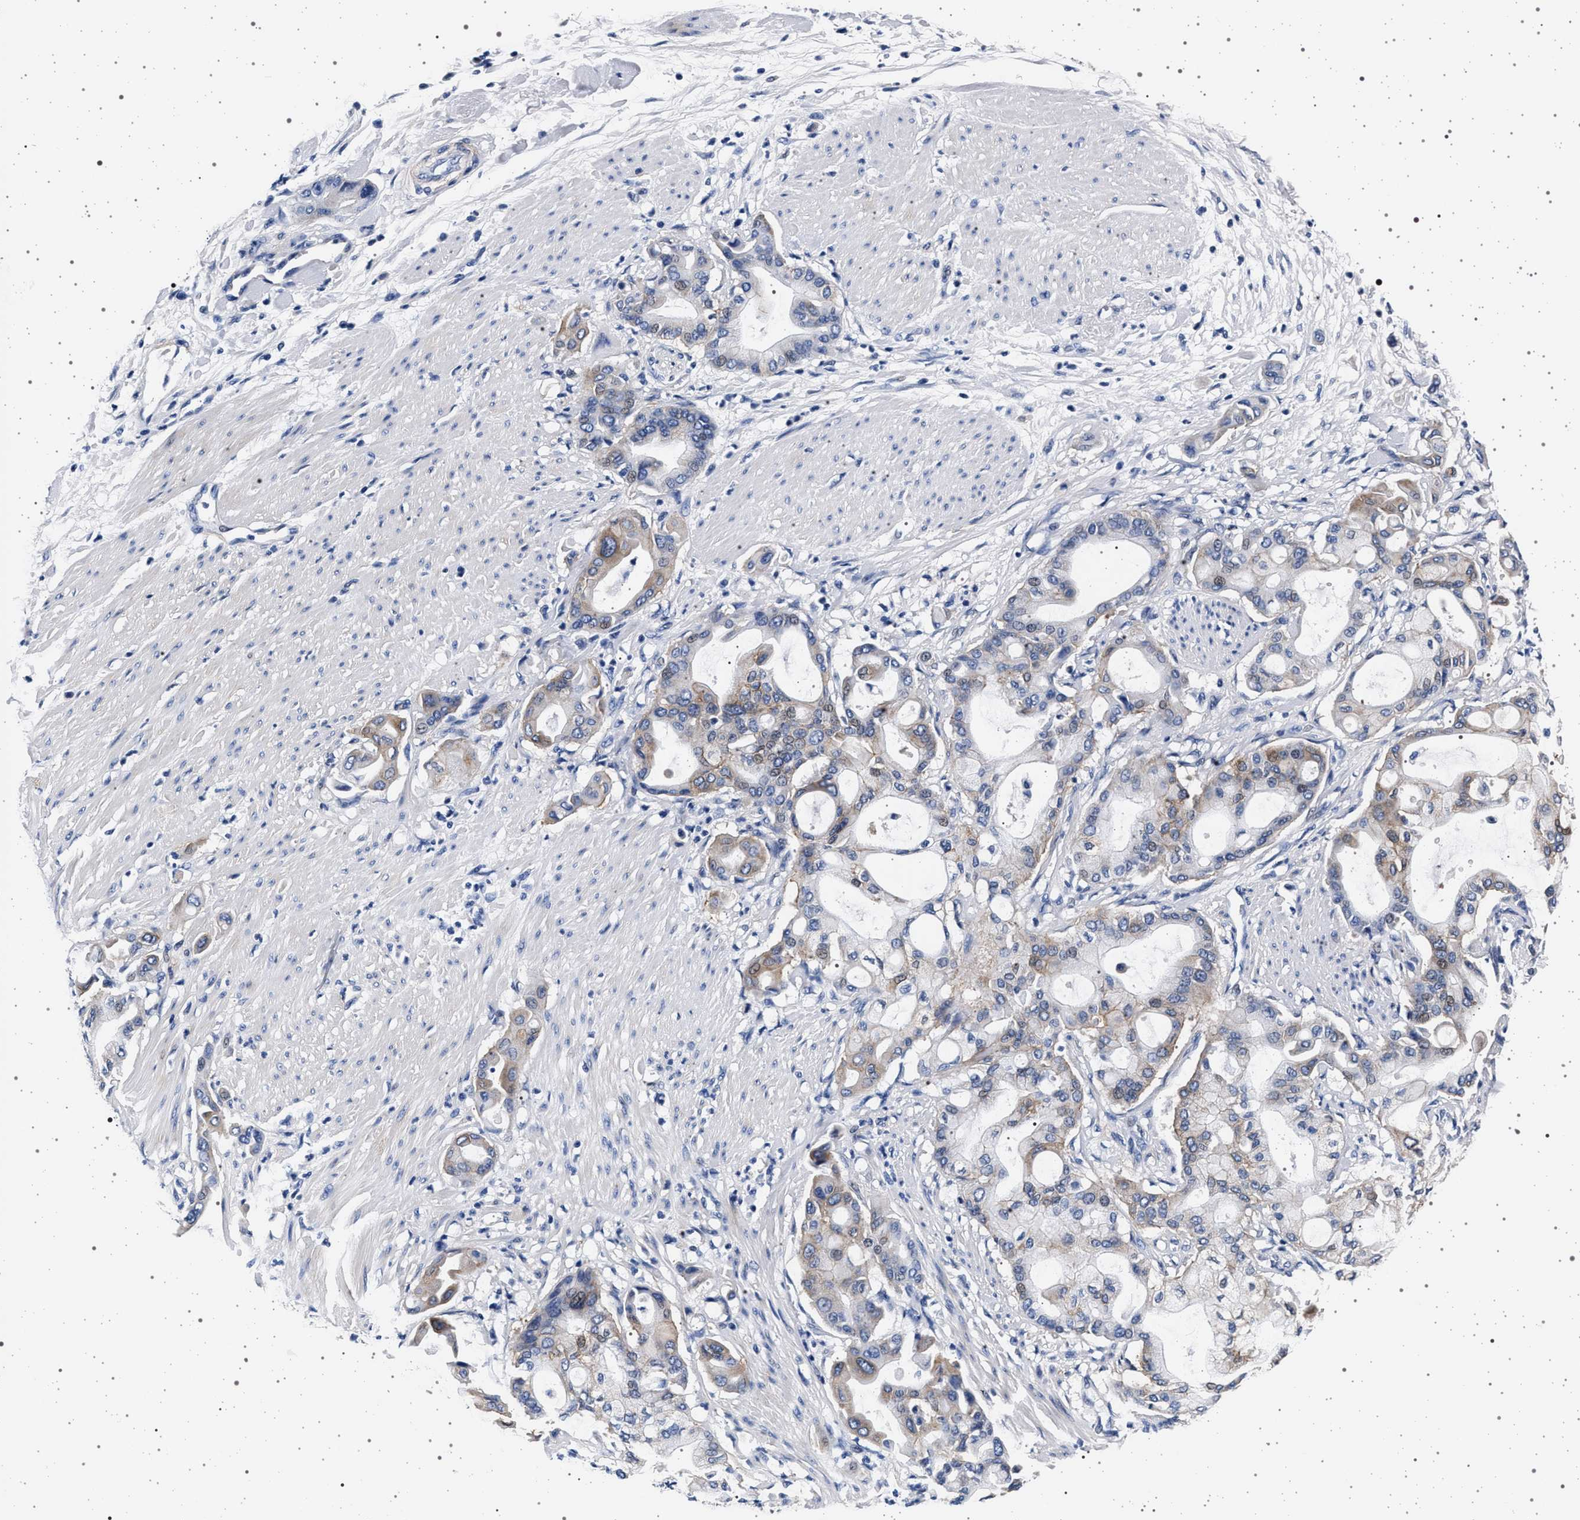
{"staining": {"intensity": "weak", "quantity": "<25%", "location": "cytoplasmic/membranous"}, "tissue": "pancreatic cancer", "cell_type": "Tumor cells", "image_type": "cancer", "snomed": [{"axis": "morphology", "description": "Adenocarcinoma, NOS"}, {"axis": "morphology", "description": "Adenocarcinoma, metastatic, NOS"}, {"axis": "topography", "description": "Lymph node"}, {"axis": "topography", "description": "Pancreas"}, {"axis": "topography", "description": "Duodenum"}], "caption": "A photomicrograph of pancreatic adenocarcinoma stained for a protein demonstrates no brown staining in tumor cells. Brightfield microscopy of IHC stained with DAB (brown) and hematoxylin (blue), captured at high magnification.", "gene": "SLC9A1", "patient": {"sex": "female", "age": 64}}